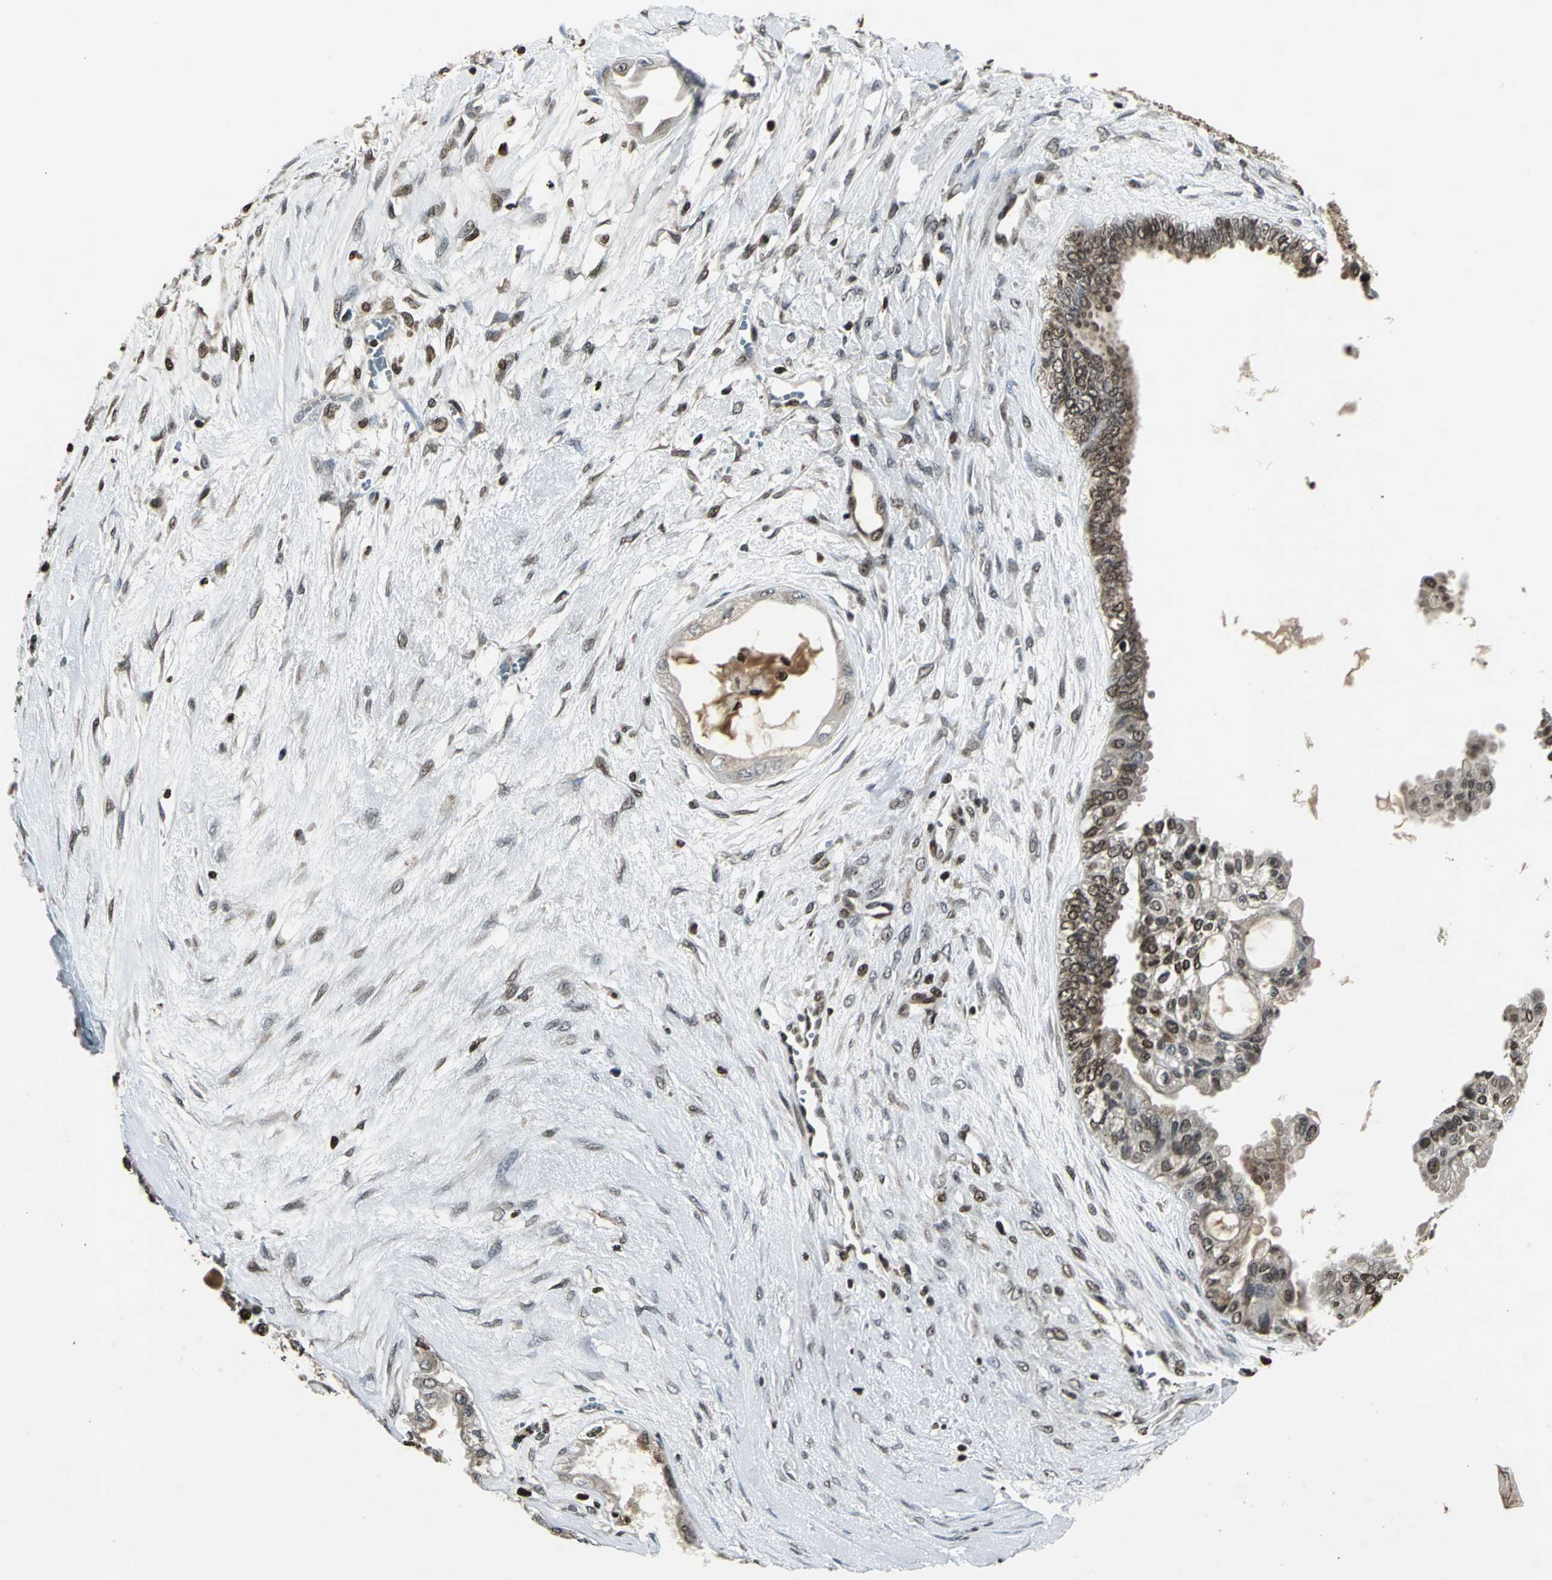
{"staining": {"intensity": "moderate", "quantity": ">75%", "location": "cytoplasmic/membranous,nuclear"}, "tissue": "ovarian cancer", "cell_type": "Tumor cells", "image_type": "cancer", "snomed": [{"axis": "morphology", "description": "Carcinoma, NOS"}, {"axis": "morphology", "description": "Carcinoma, endometroid"}, {"axis": "topography", "description": "Ovary"}], "caption": "A micrograph of human endometroid carcinoma (ovarian) stained for a protein shows moderate cytoplasmic/membranous and nuclear brown staining in tumor cells.", "gene": "AHR", "patient": {"sex": "female", "age": 50}}